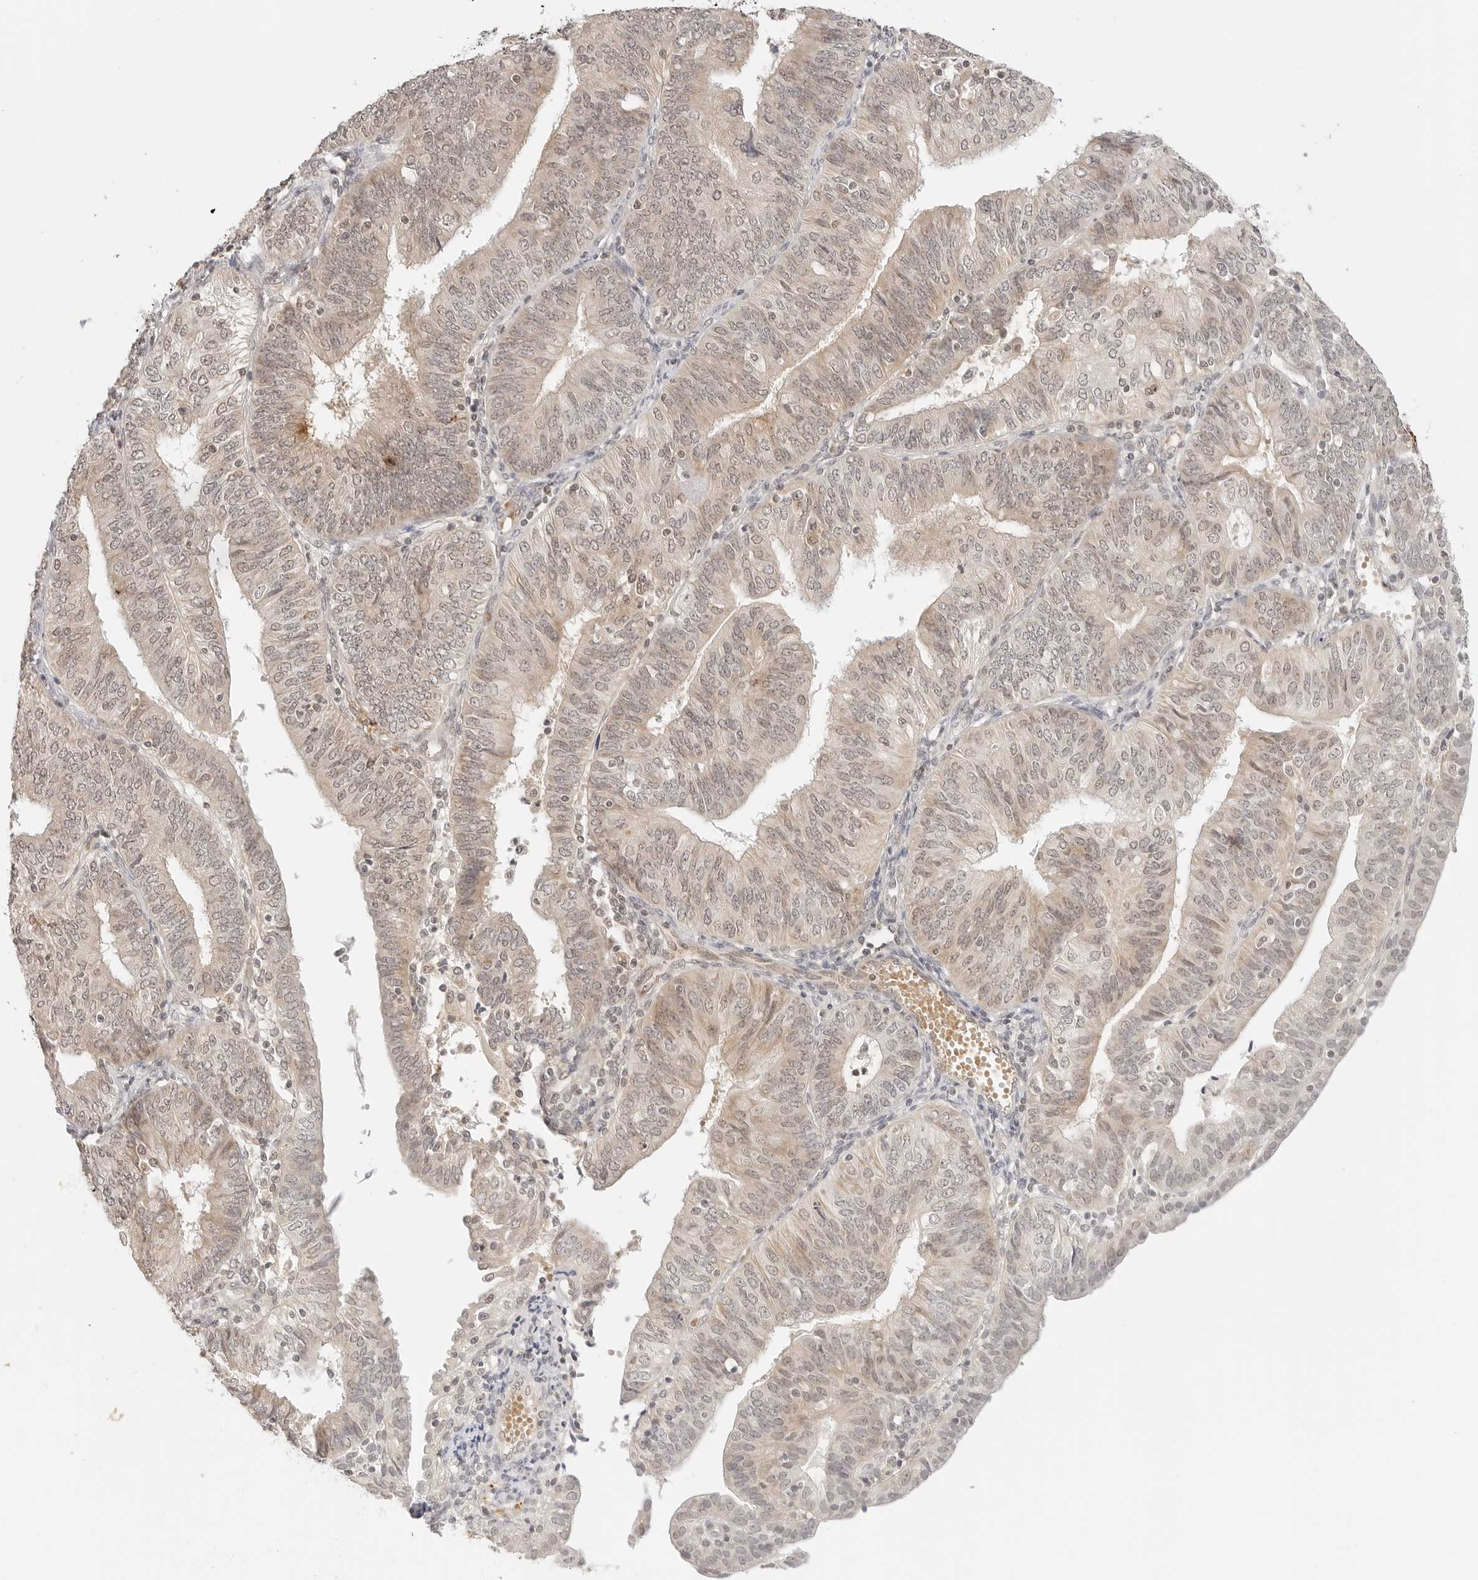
{"staining": {"intensity": "weak", "quantity": ">75%", "location": "cytoplasmic/membranous,nuclear"}, "tissue": "endometrial cancer", "cell_type": "Tumor cells", "image_type": "cancer", "snomed": [{"axis": "morphology", "description": "Adenocarcinoma, NOS"}, {"axis": "topography", "description": "Endometrium"}], "caption": "Endometrial adenocarcinoma stained with DAB (3,3'-diaminobenzidine) IHC reveals low levels of weak cytoplasmic/membranous and nuclear staining in about >75% of tumor cells.", "gene": "GPR34", "patient": {"sex": "female", "age": 58}}